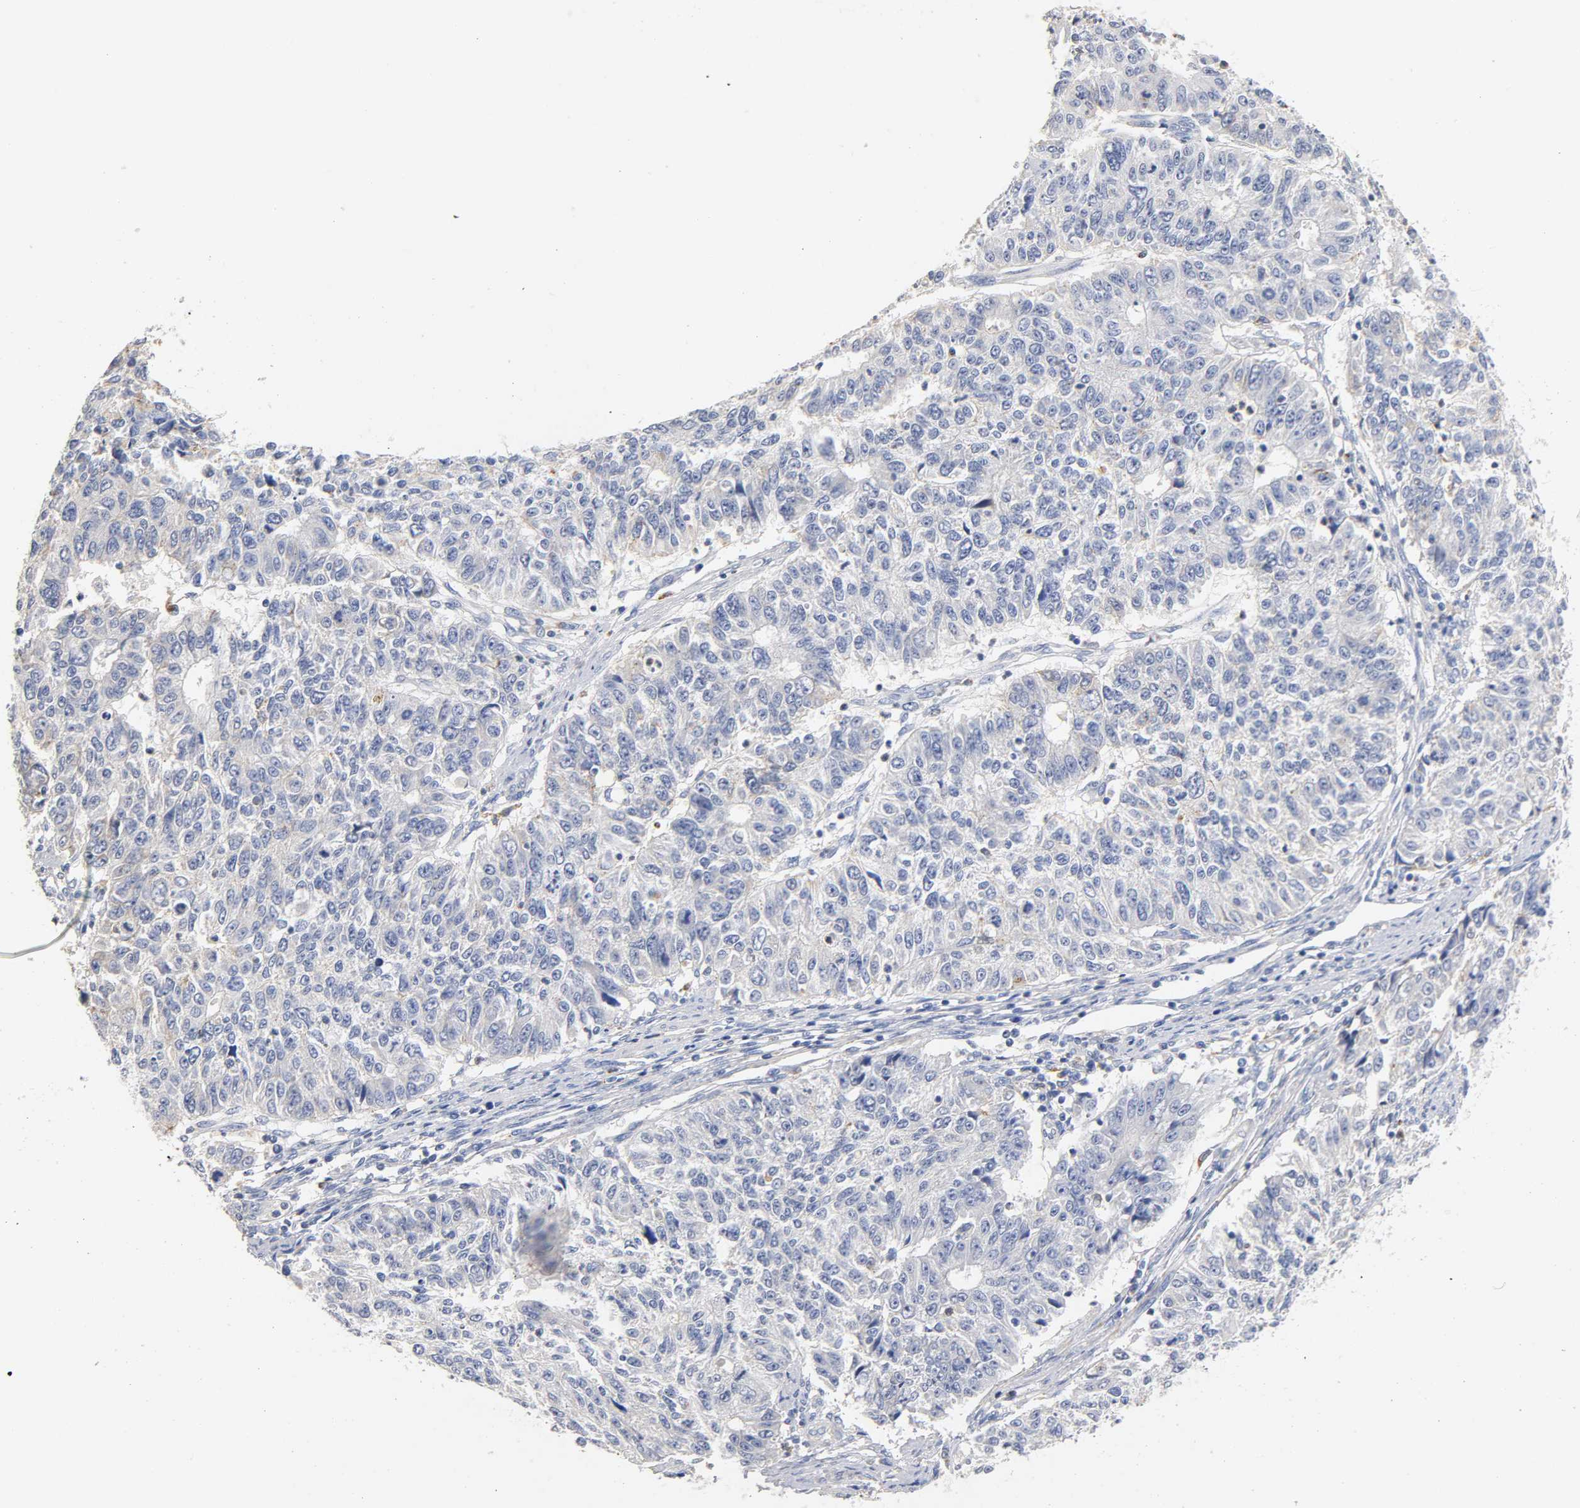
{"staining": {"intensity": "negative", "quantity": "none", "location": "none"}, "tissue": "endometrial cancer", "cell_type": "Tumor cells", "image_type": "cancer", "snomed": [{"axis": "morphology", "description": "Adenocarcinoma, NOS"}, {"axis": "topography", "description": "Endometrium"}], "caption": "Tumor cells are negative for protein expression in human endometrial adenocarcinoma.", "gene": "SEMA5A", "patient": {"sex": "female", "age": 42}}